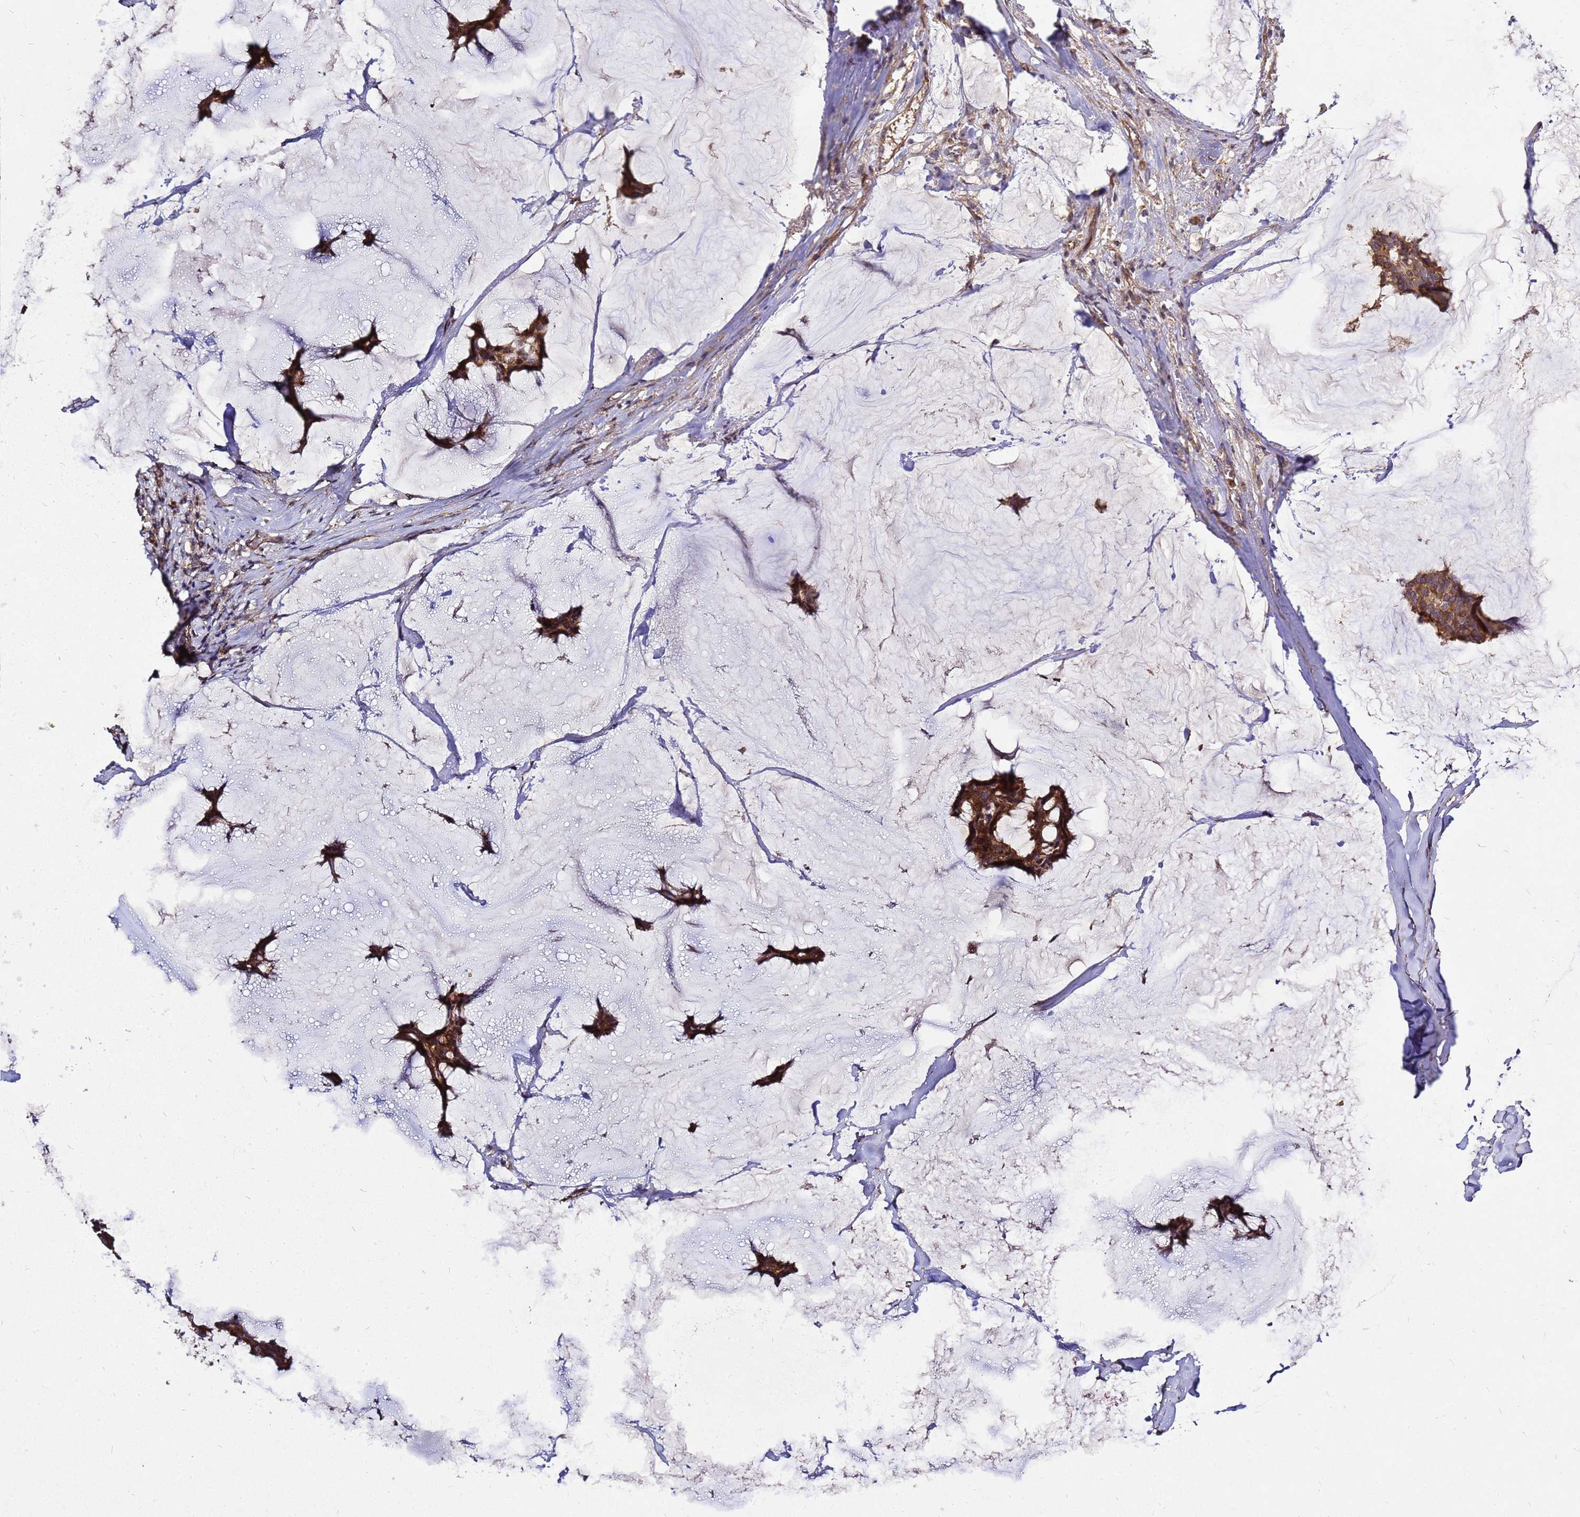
{"staining": {"intensity": "strong", "quantity": ">75%", "location": "cytoplasmic/membranous"}, "tissue": "breast cancer", "cell_type": "Tumor cells", "image_type": "cancer", "snomed": [{"axis": "morphology", "description": "Duct carcinoma"}, {"axis": "topography", "description": "Breast"}], "caption": "This photomicrograph shows immunohistochemistry (IHC) staining of human breast cancer, with high strong cytoplasmic/membranous positivity in approximately >75% of tumor cells.", "gene": "RSPRY1", "patient": {"sex": "female", "age": 93}}